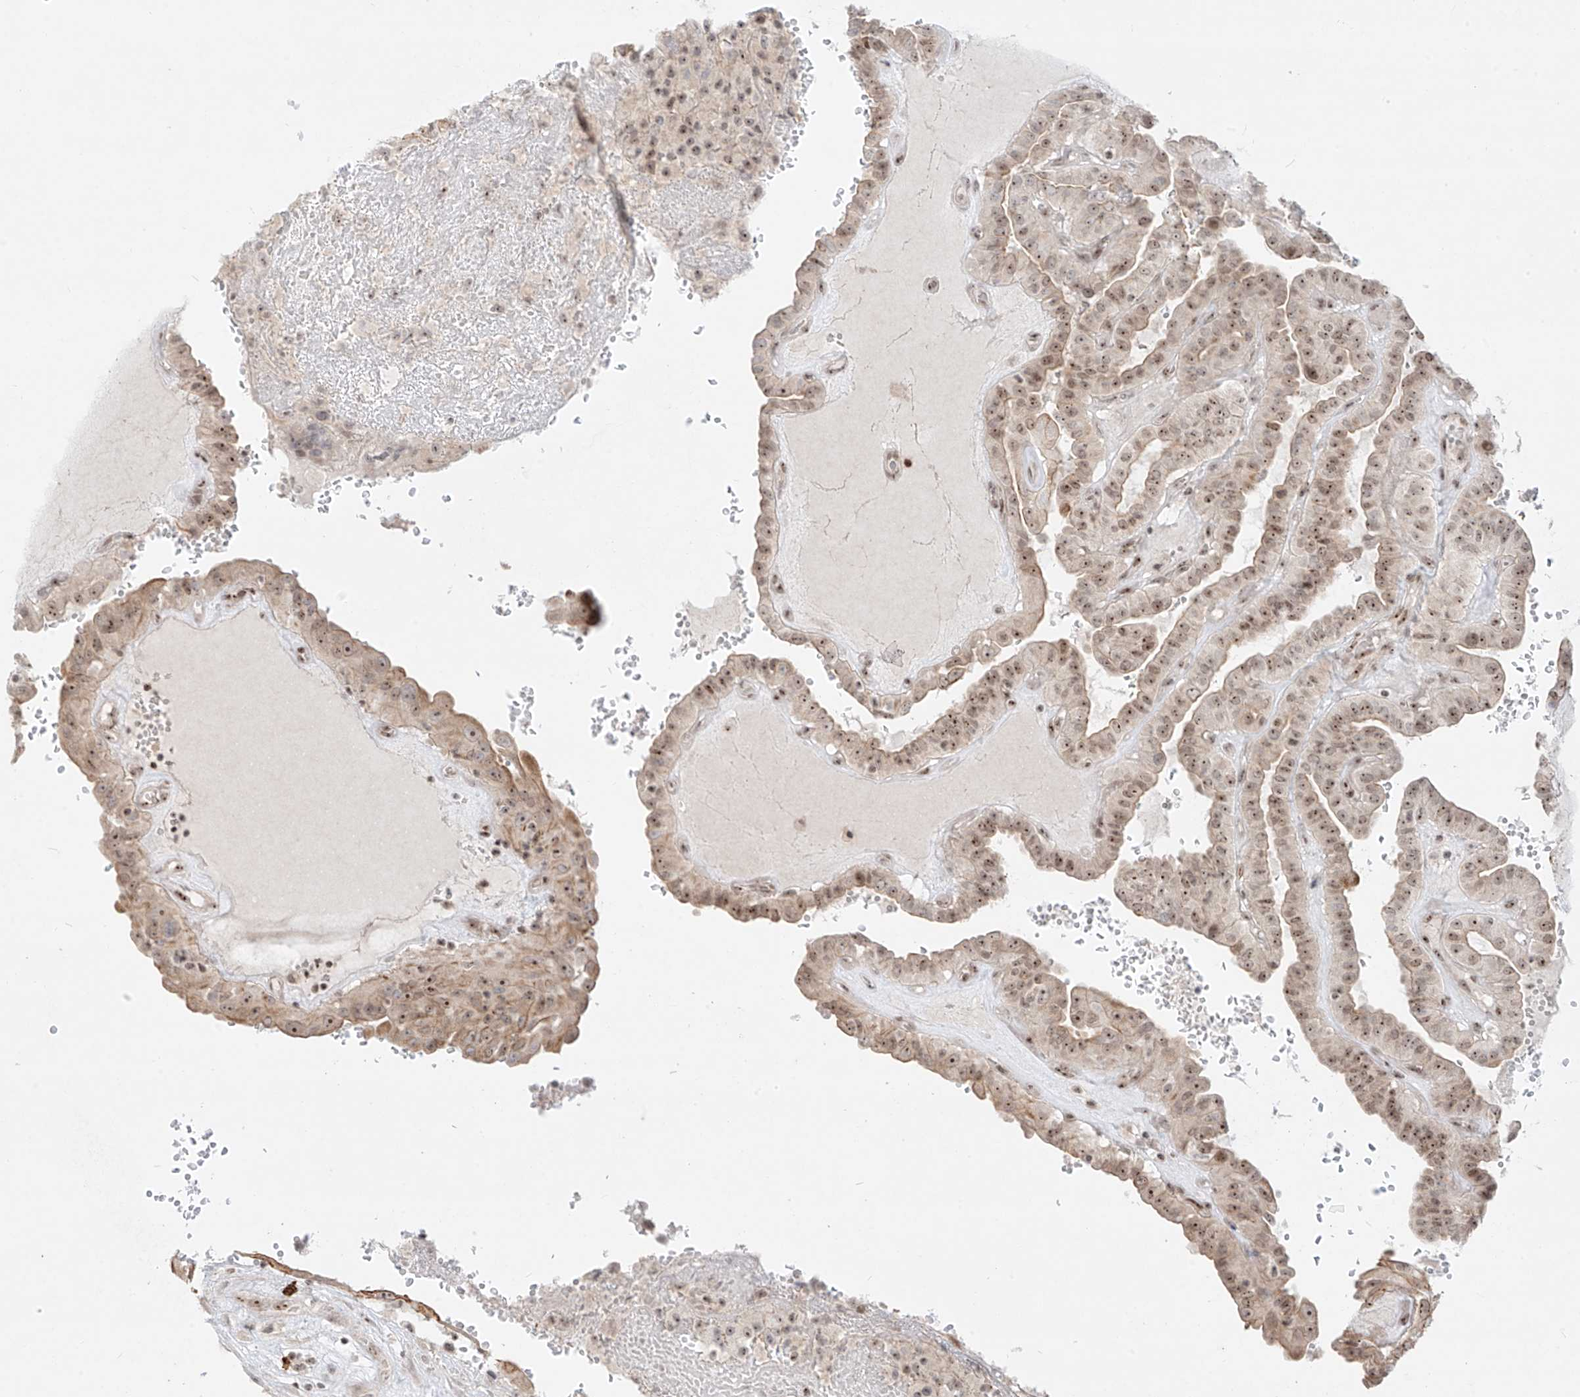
{"staining": {"intensity": "moderate", "quantity": ">75%", "location": "cytoplasmic/membranous,nuclear"}, "tissue": "thyroid cancer", "cell_type": "Tumor cells", "image_type": "cancer", "snomed": [{"axis": "morphology", "description": "Papillary adenocarcinoma, NOS"}, {"axis": "topography", "description": "Thyroid gland"}], "caption": "This is a micrograph of immunohistochemistry staining of papillary adenocarcinoma (thyroid), which shows moderate positivity in the cytoplasmic/membranous and nuclear of tumor cells.", "gene": "ZNF512", "patient": {"sex": "male", "age": 77}}